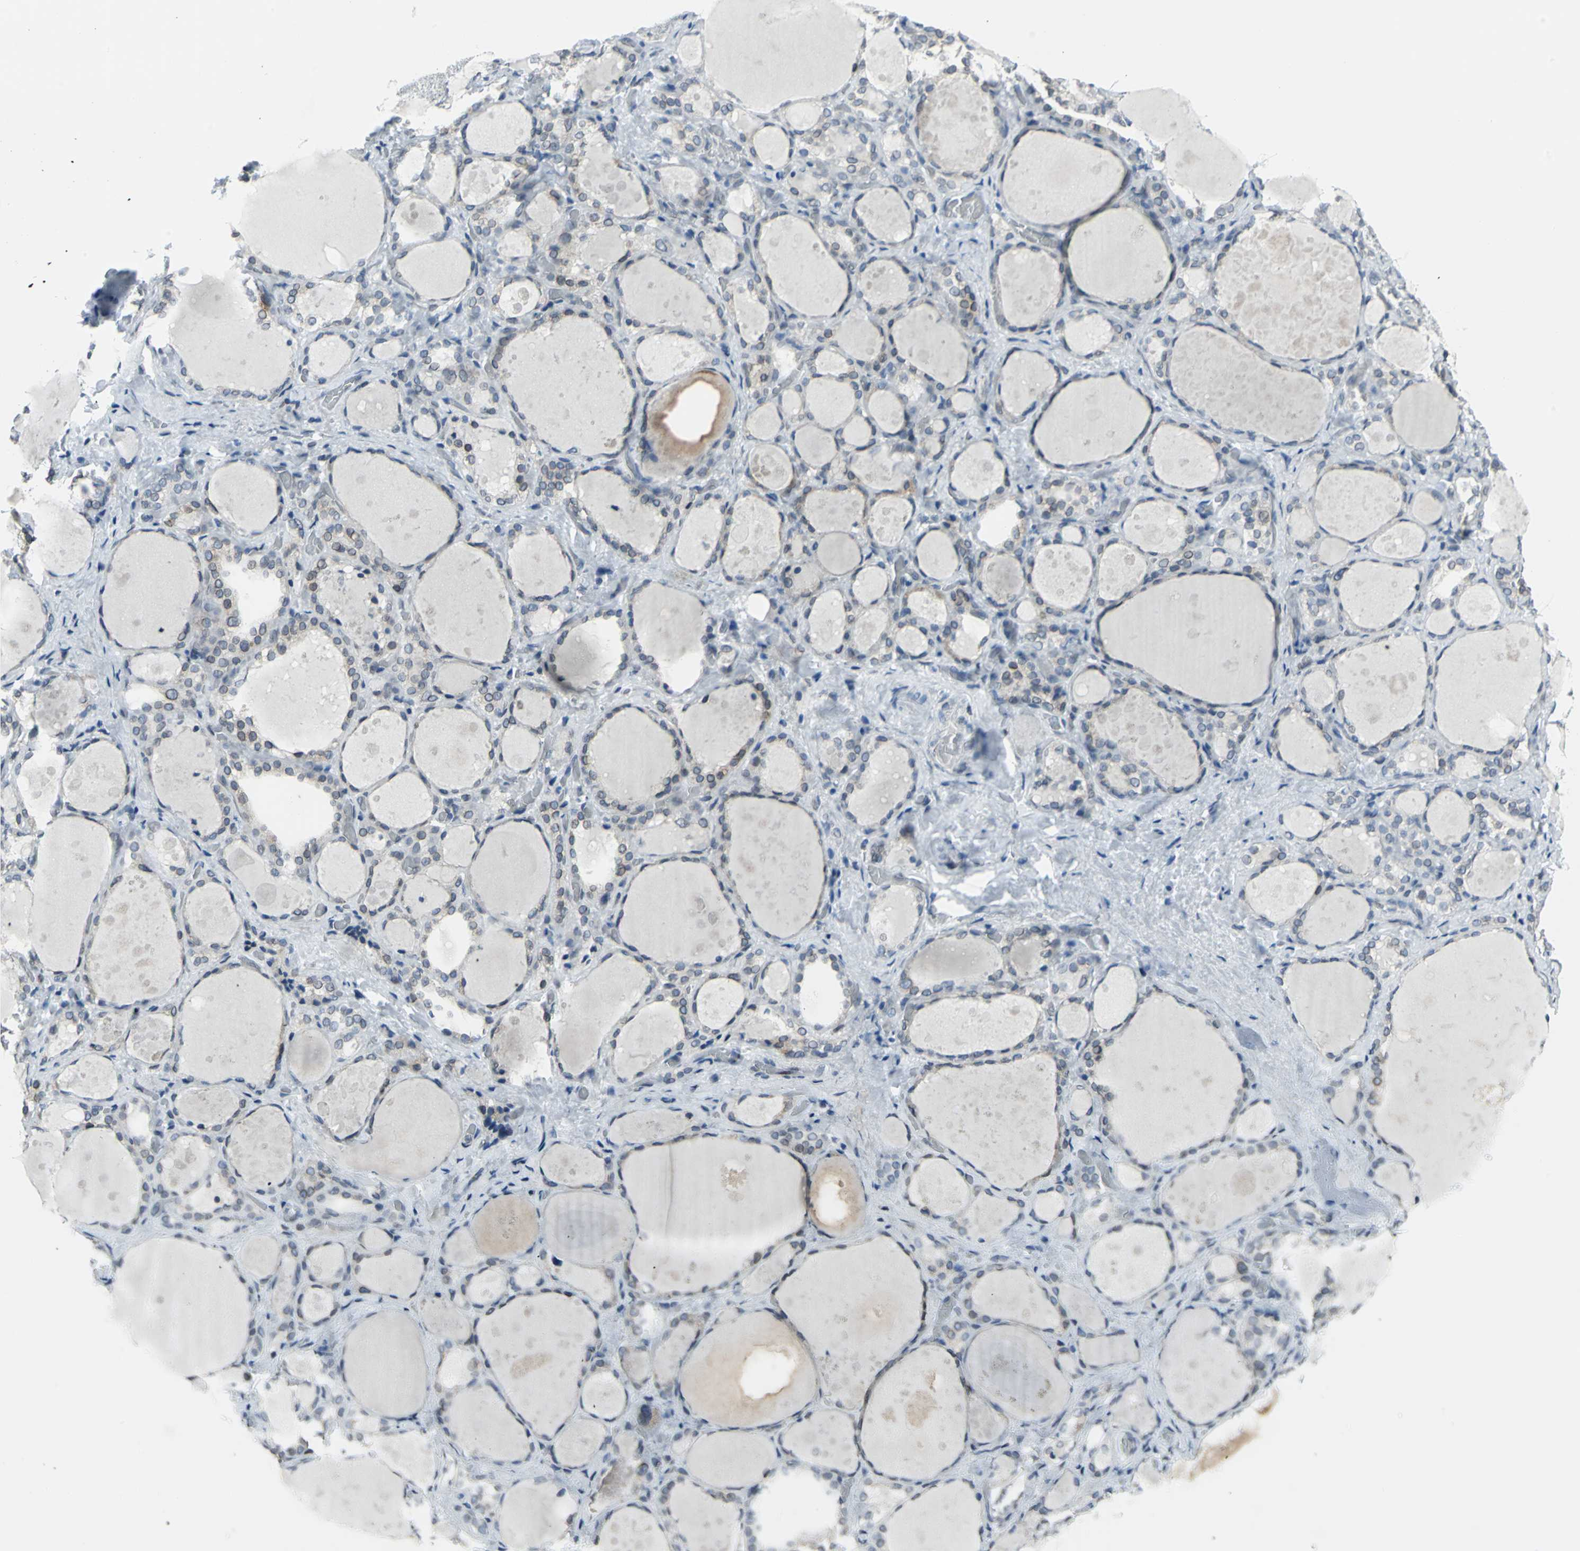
{"staining": {"intensity": "negative", "quantity": "none", "location": "none"}, "tissue": "thyroid gland", "cell_type": "Glandular cells", "image_type": "normal", "snomed": [{"axis": "morphology", "description": "Normal tissue, NOS"}, {"axis": "topography", "description": "Thyroid gland"}], "caption": "This is an immunohistochemistry photomicrograph of normal thyroid gland. There is no staining in glandular cells.", "gene": "SNUPN", "patient": {"sex": "female", "age": 75}}